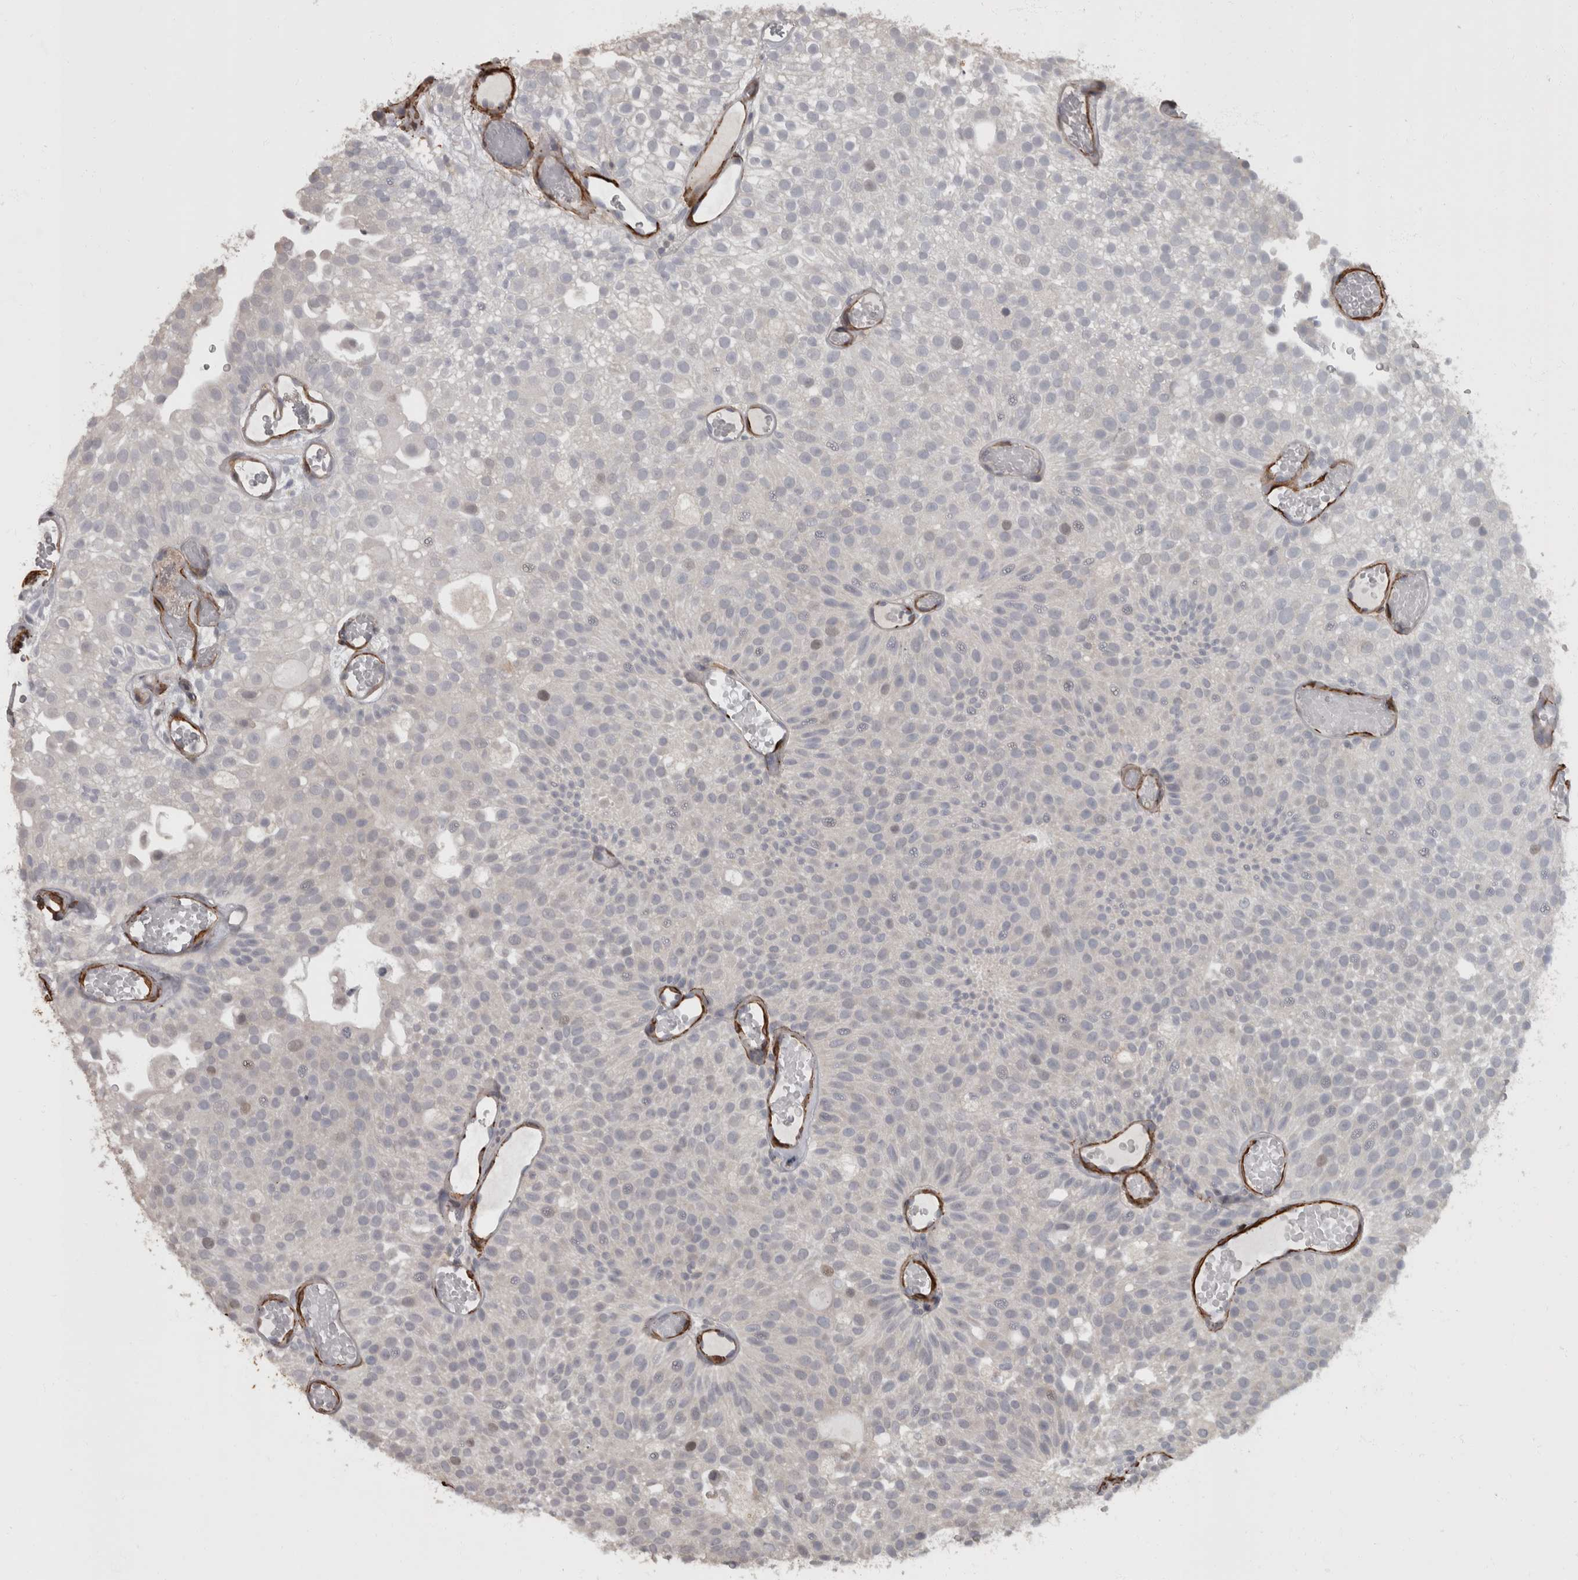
{"staining": {"intensity": "negative", "quantity": "none", "location": "none"}, "tissue": "urothelial cancer", "cell_type": "Tumor cells", "image_type": "cancer", "snomed": [{"axis": "morphology", "description": "Urothelial carcinoma, Low grade"}, {"axis": "topography", "description": "Urinary bladder"}], "caption": "Urothelial cancer stained for a protein using IHC reveals no positivity tumor cells.", "gene": "MASTL", "patient": {"sex": "male", "age": 78}}